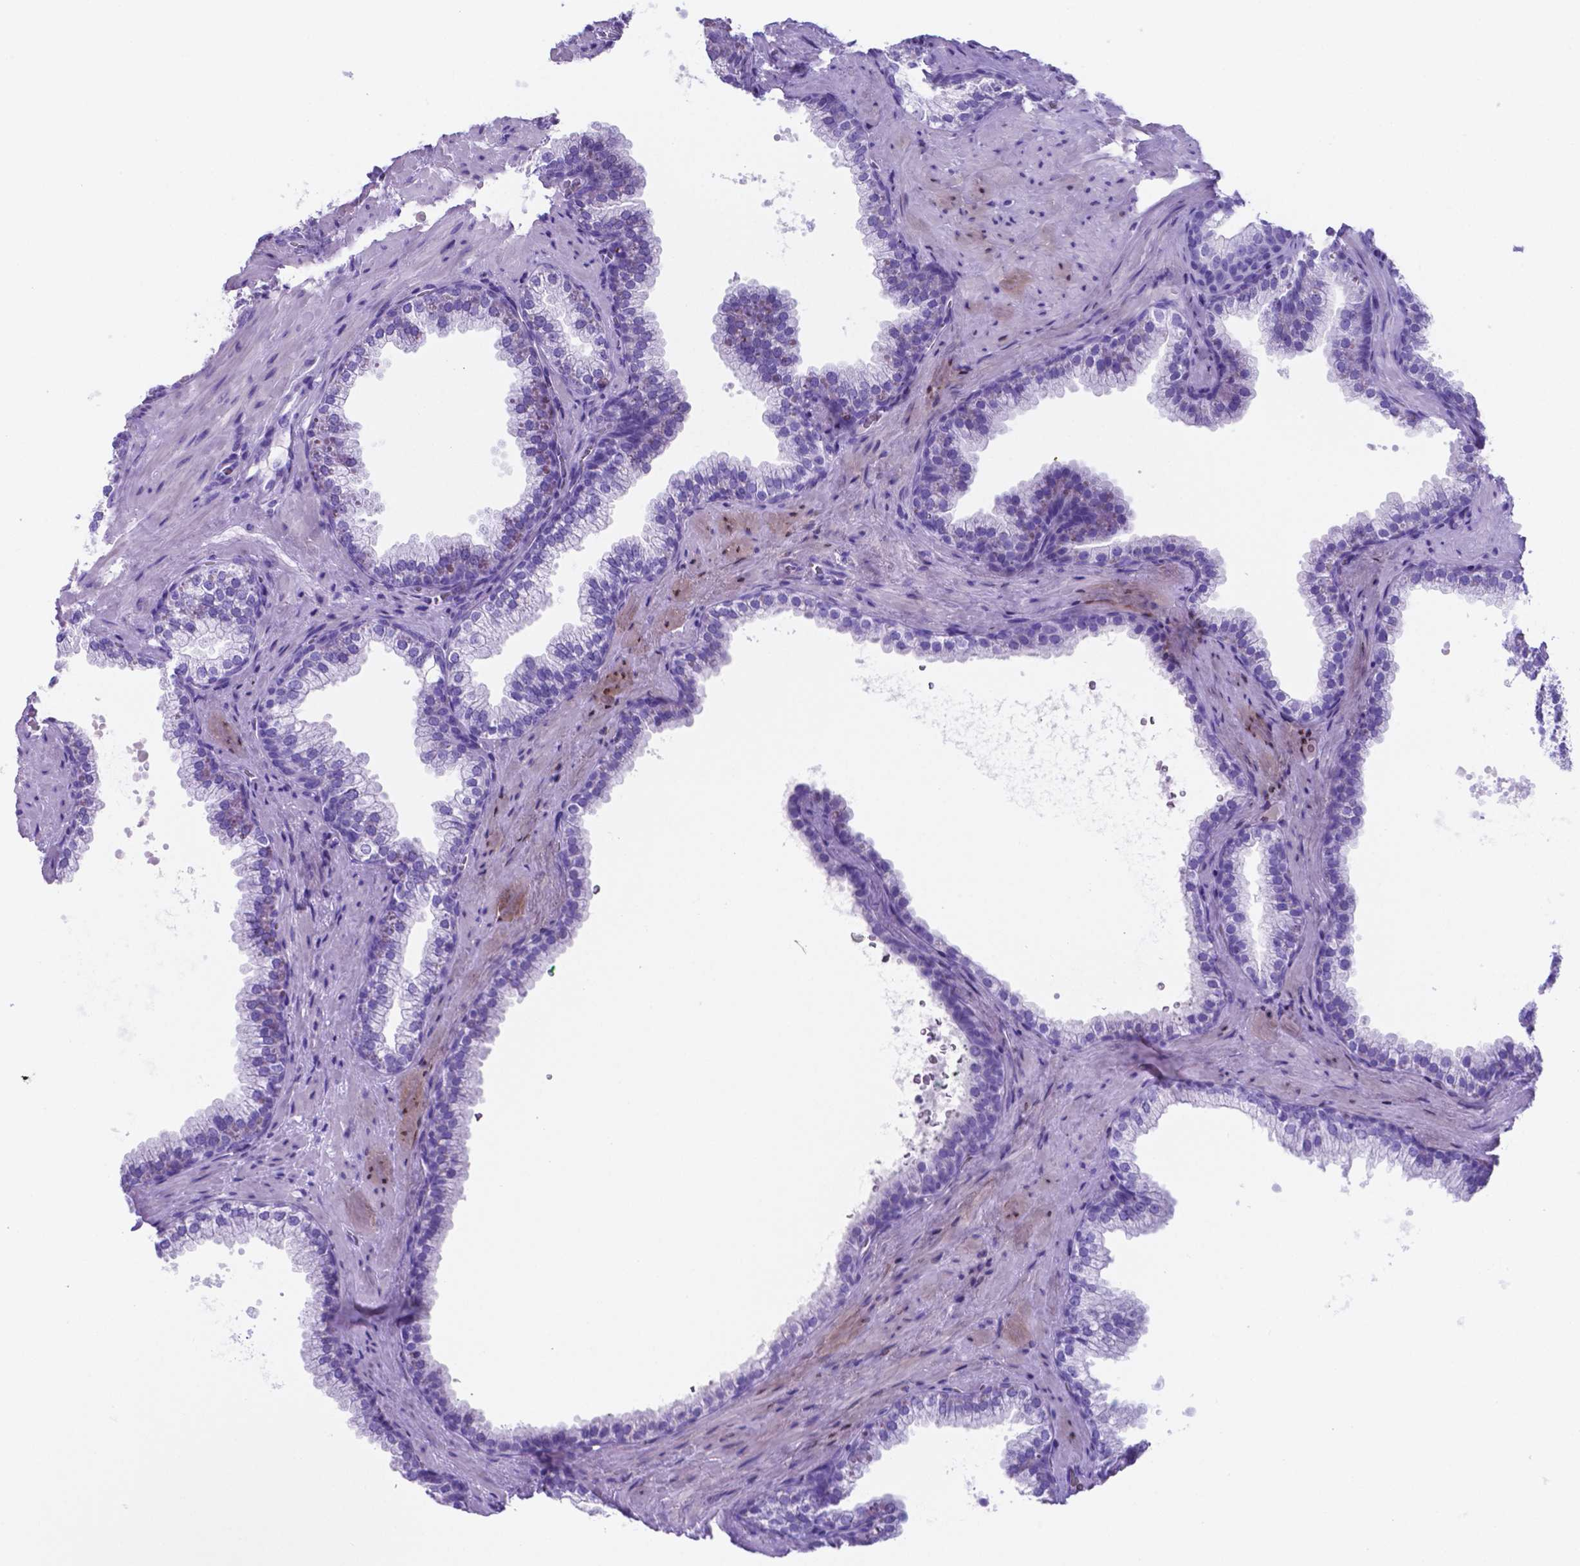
{"staining": {"intensity": "negative", "quantity": "none", "location": "none"}, "tissue": "prostate", "cell_type": "Glandular cells", "image_type": "normal", "snomed": [{"axis": "morphology", "description": "Normal tissue, NOS"}, {"axis": "topography", "description": "Prostate"}], "caption": "IHC histopathology image of benign human prostate stained for a protein (brown), which exhibits no expression in glandular cells. (DAB (3,3'-diaminobenzidine) immunohistochemistry (IHC) with hematoxylin counter stain).", "gene": "DNAAF8", "patient": {"sex": "male", "age": 79}}